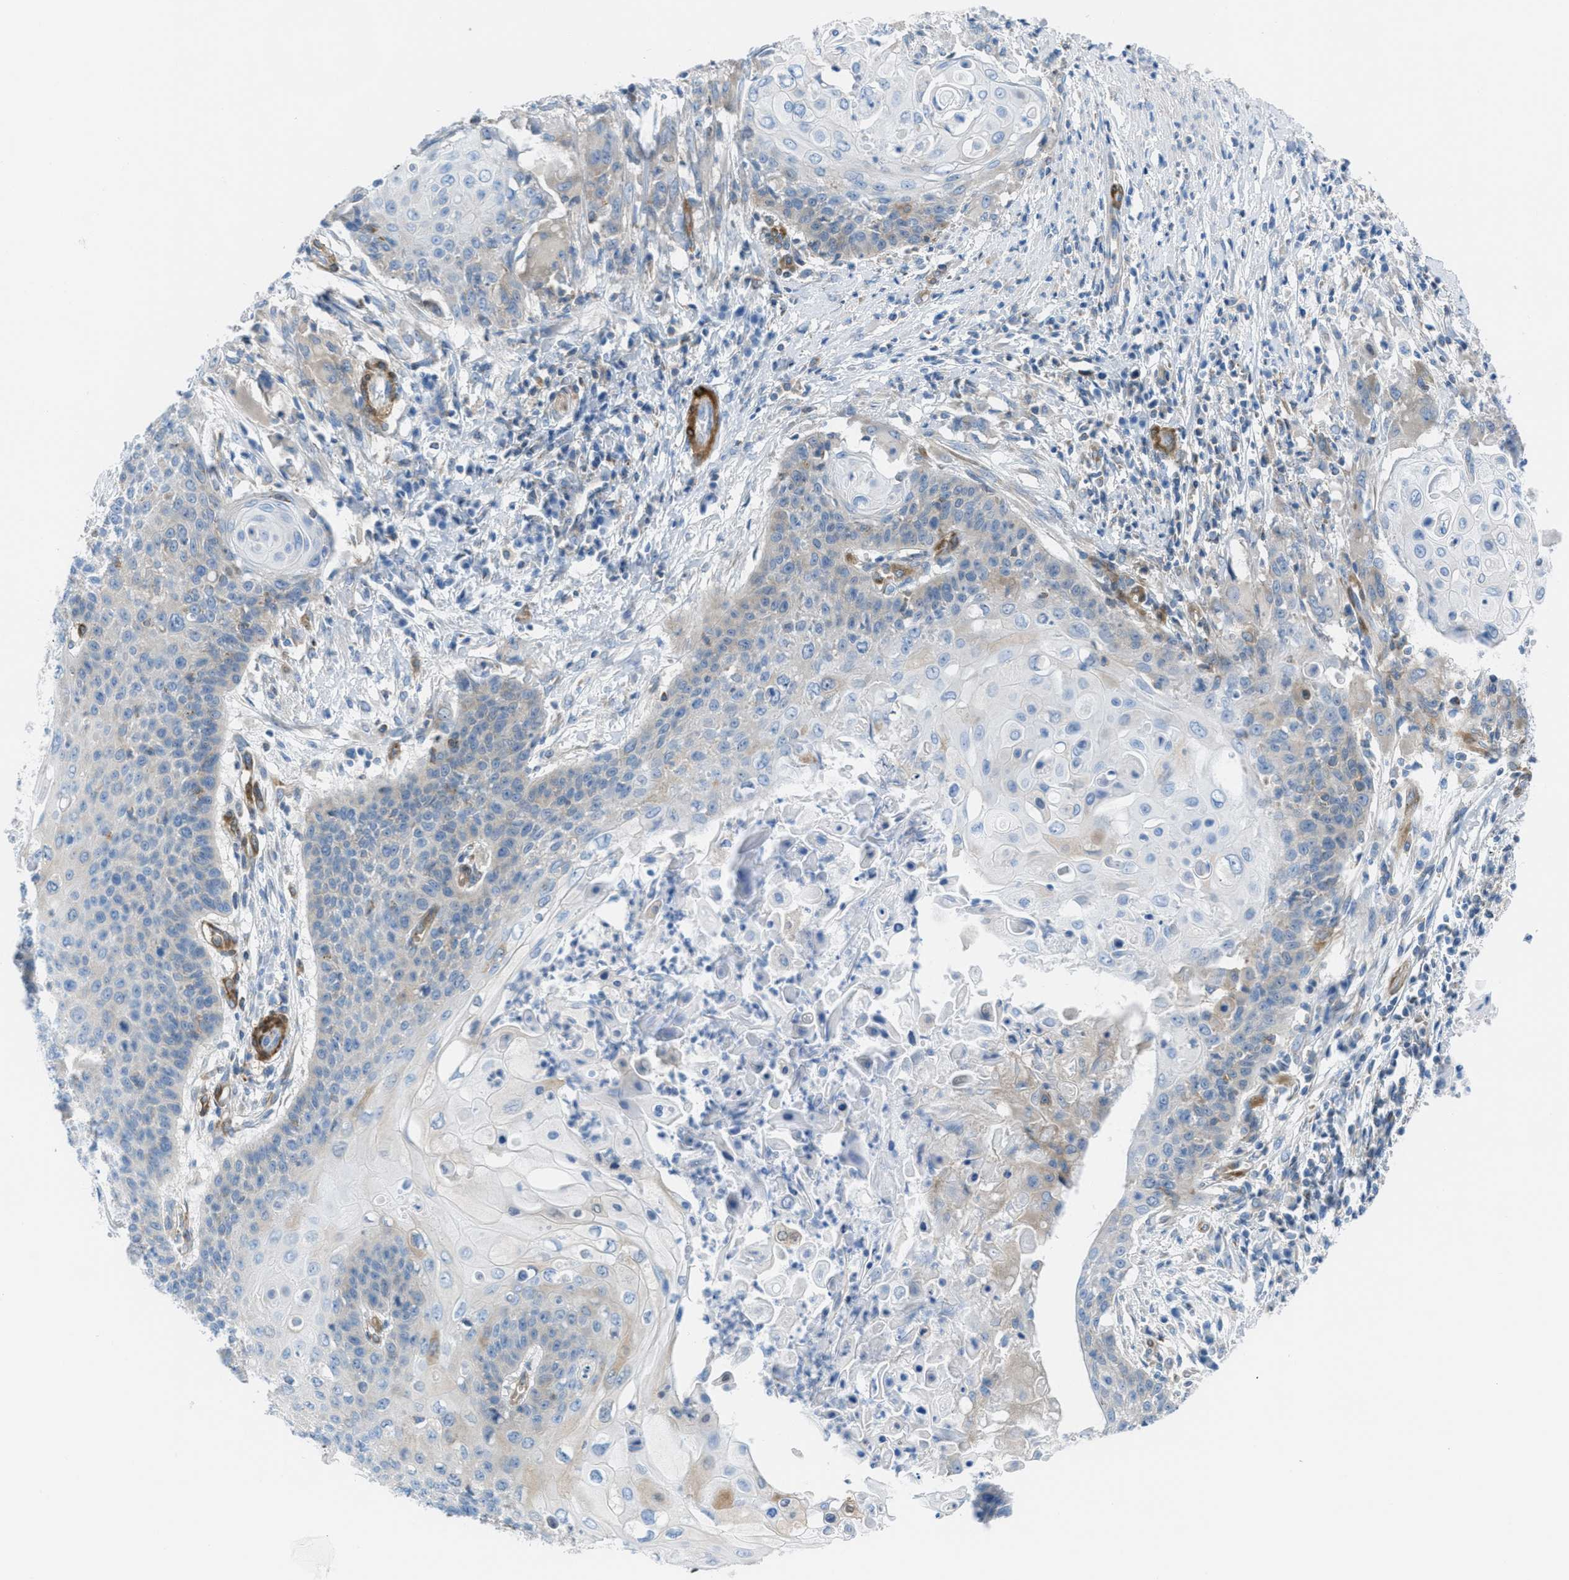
{"staining": {"intensity": "weak", "quantity": "<25%", "location": "cytoplasmic/membranous"}, "tissue": "cervical cancer", "cell_type": "Tumor cells", "image_type": "cancer", "snomed": [{"axis": "morphology", "description": "Squamous cell carcinoma, NOS"}, {"axis": "topography", "description": "Cervix"}], "caption": "Squamous cell carcinoma (cervical) was stained to show a protein in brown. There is no significant positivity in tumor cells.", "gene": "MAPRE2", "patient": {"sex": "female", "age": 39}}